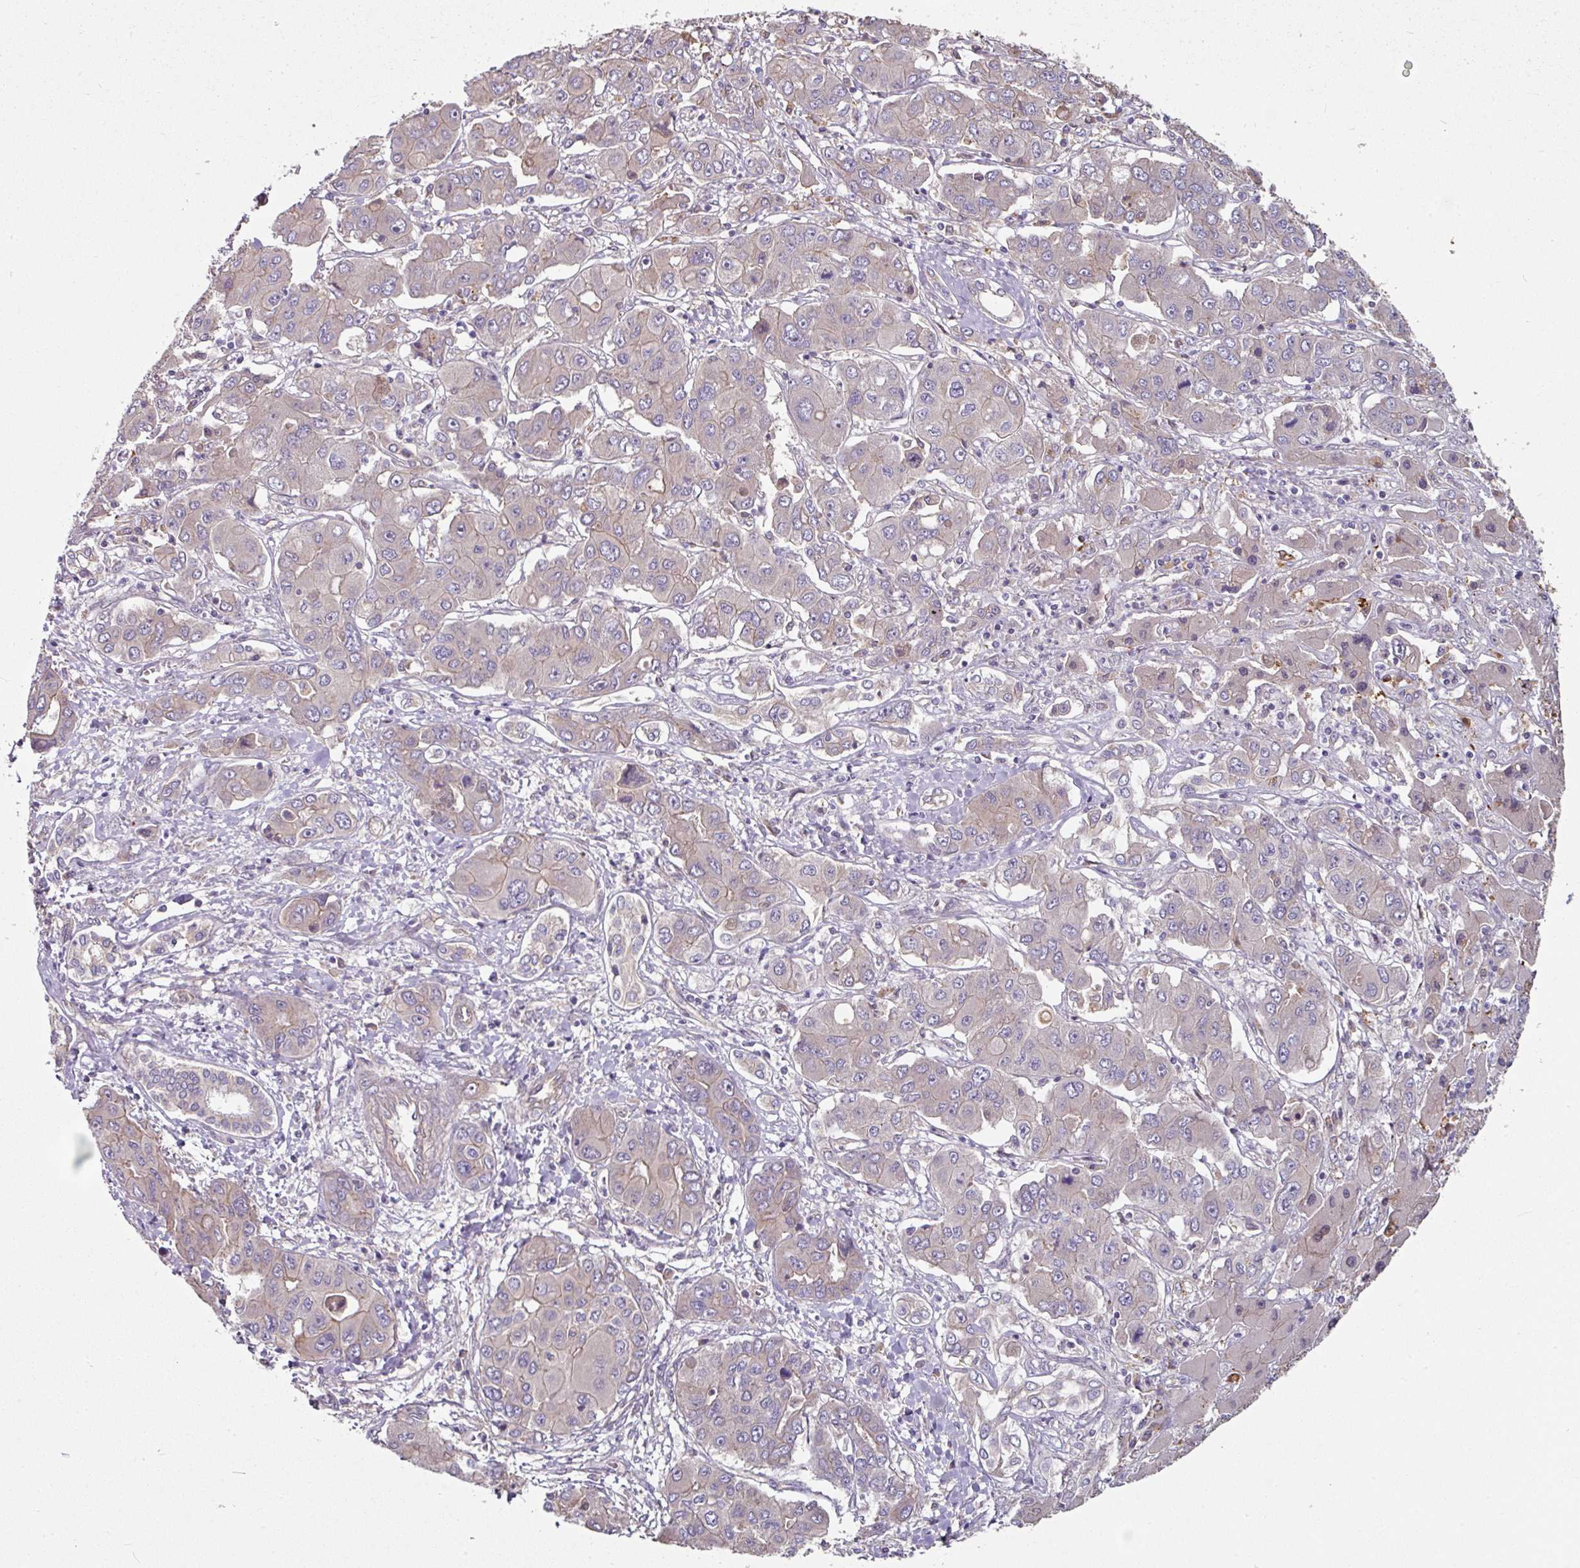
{"staining": {"intensity": "weak", "quantity": "<25%", "location": "cytoplasmic/membranous"}, "tissue": "liver cancer", "cell_type": "Tumor cells", "image_type": "cancer", "snomed": [{"axis": "morphology", "description": "Cholangiocarcinoma"}, {"axis": "topography", "description": "Liver"}], "caption": "A high-resolution histopathology image shows IHC staining of liver cholangiocarcinoma, which exhibits no significant positivity in tumor cells. (DAB (3,3'-diaminobenzidine) immunohistochemistry (IHC), high magnification).", "gene": "C4orf48", "patient": {"sex": "male", "age": 67}}